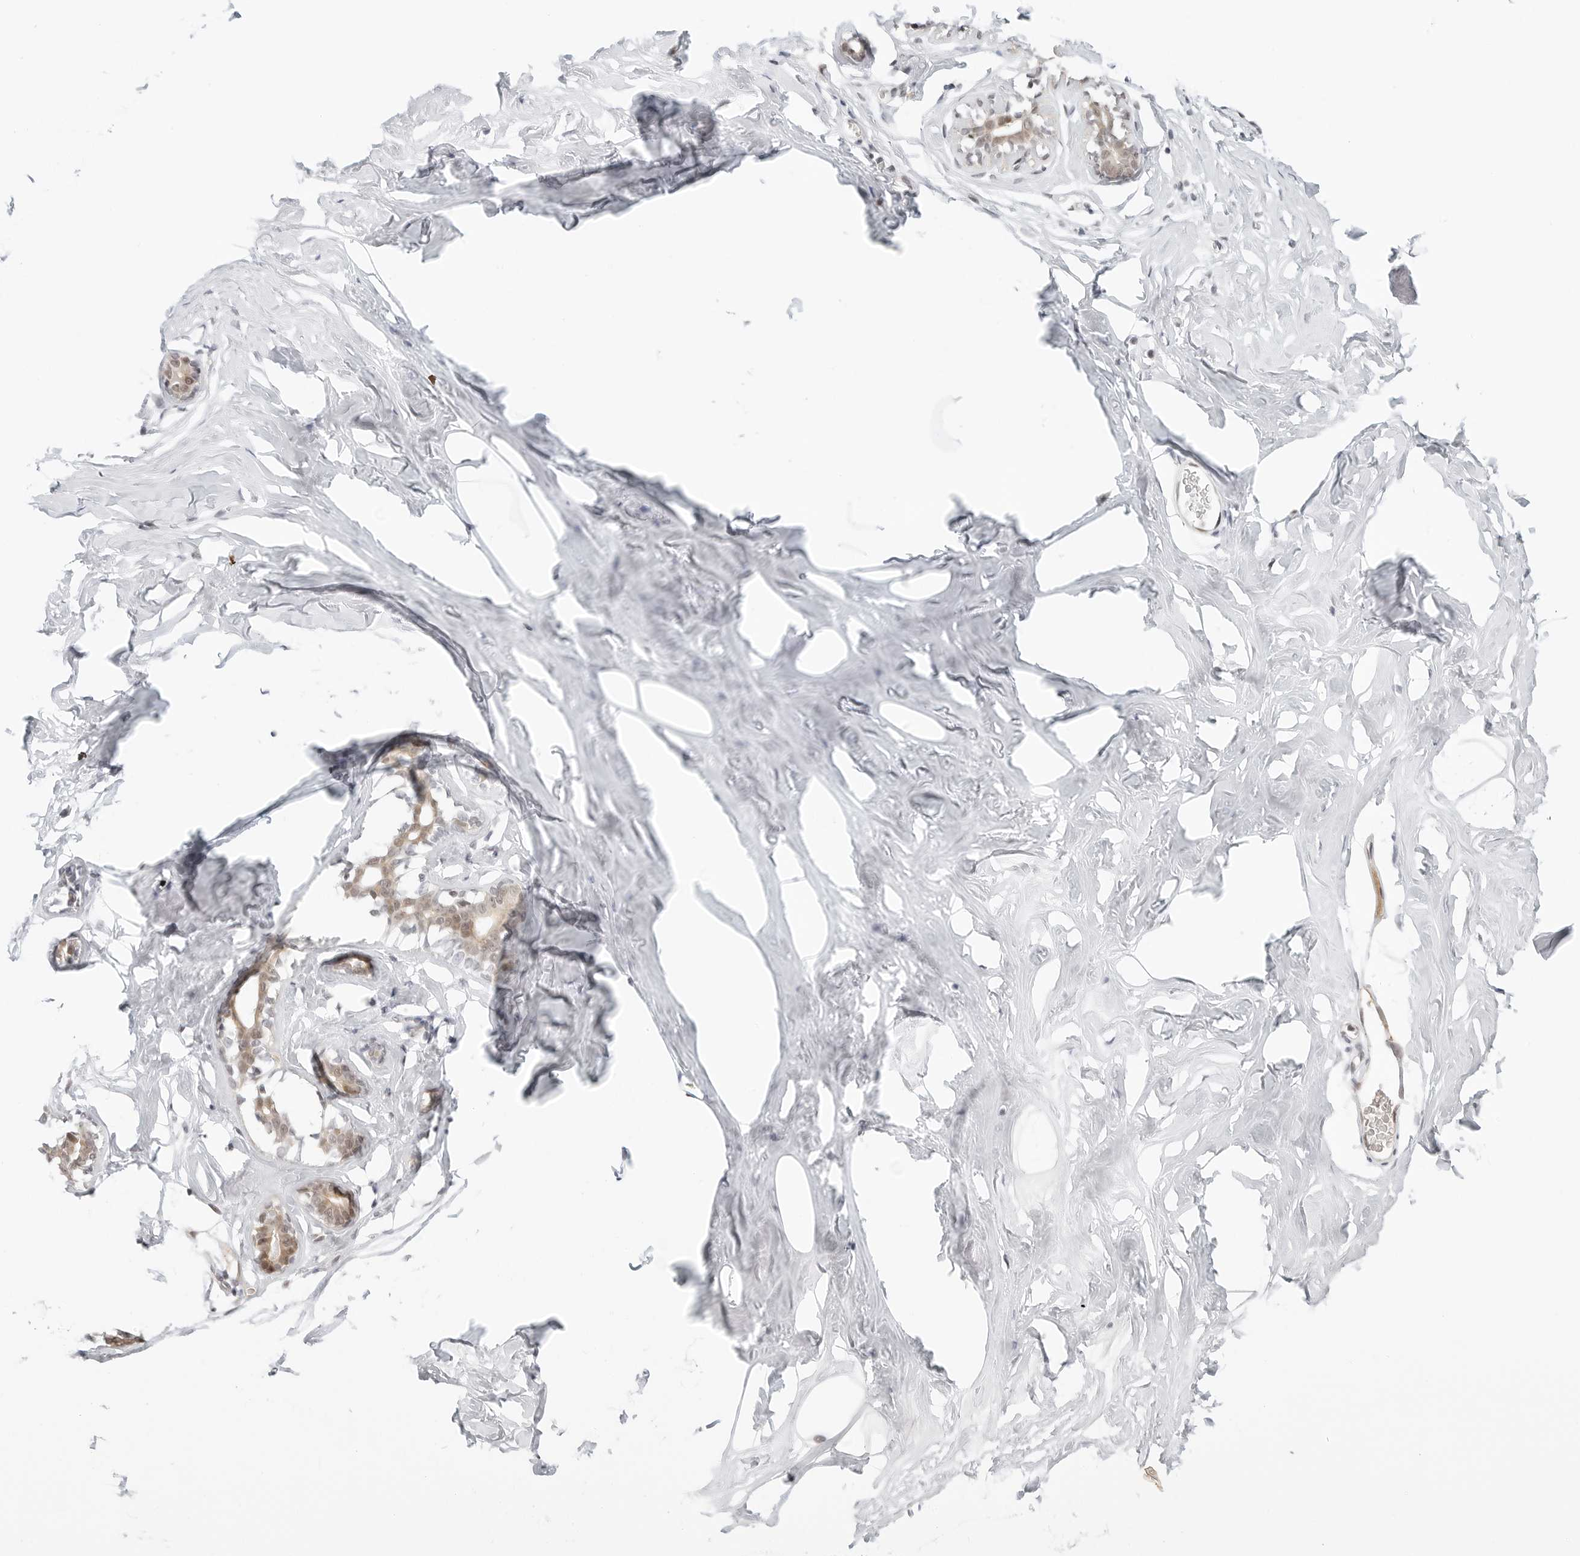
{"staining": {"intensity": "negative", "quantity": "none", "location": "none"}, "tissue": "adipose tissue", "cell_type": "Adipocytes", "image_type": "normal", "snomed": [{"axis": "morphology", "description": "Normal tissue, NOS"}, {"axis": "morphology", "description": "Fibrosis, NOS"}, {"axis": "topography", "description": "Breast"}, {"axis": "topography", "description": "Adipose tissue"}], "caption": "Image shows no protein staining in adipocytes of normal adipose tissue. (DAB (3,3'-diaminobenzidine) immunohistochemistry (IHC) visualized using brightfield microscopy, high magnification).", "gene": "TSEN2", "patient": {"sex": "female", "age": 39}}